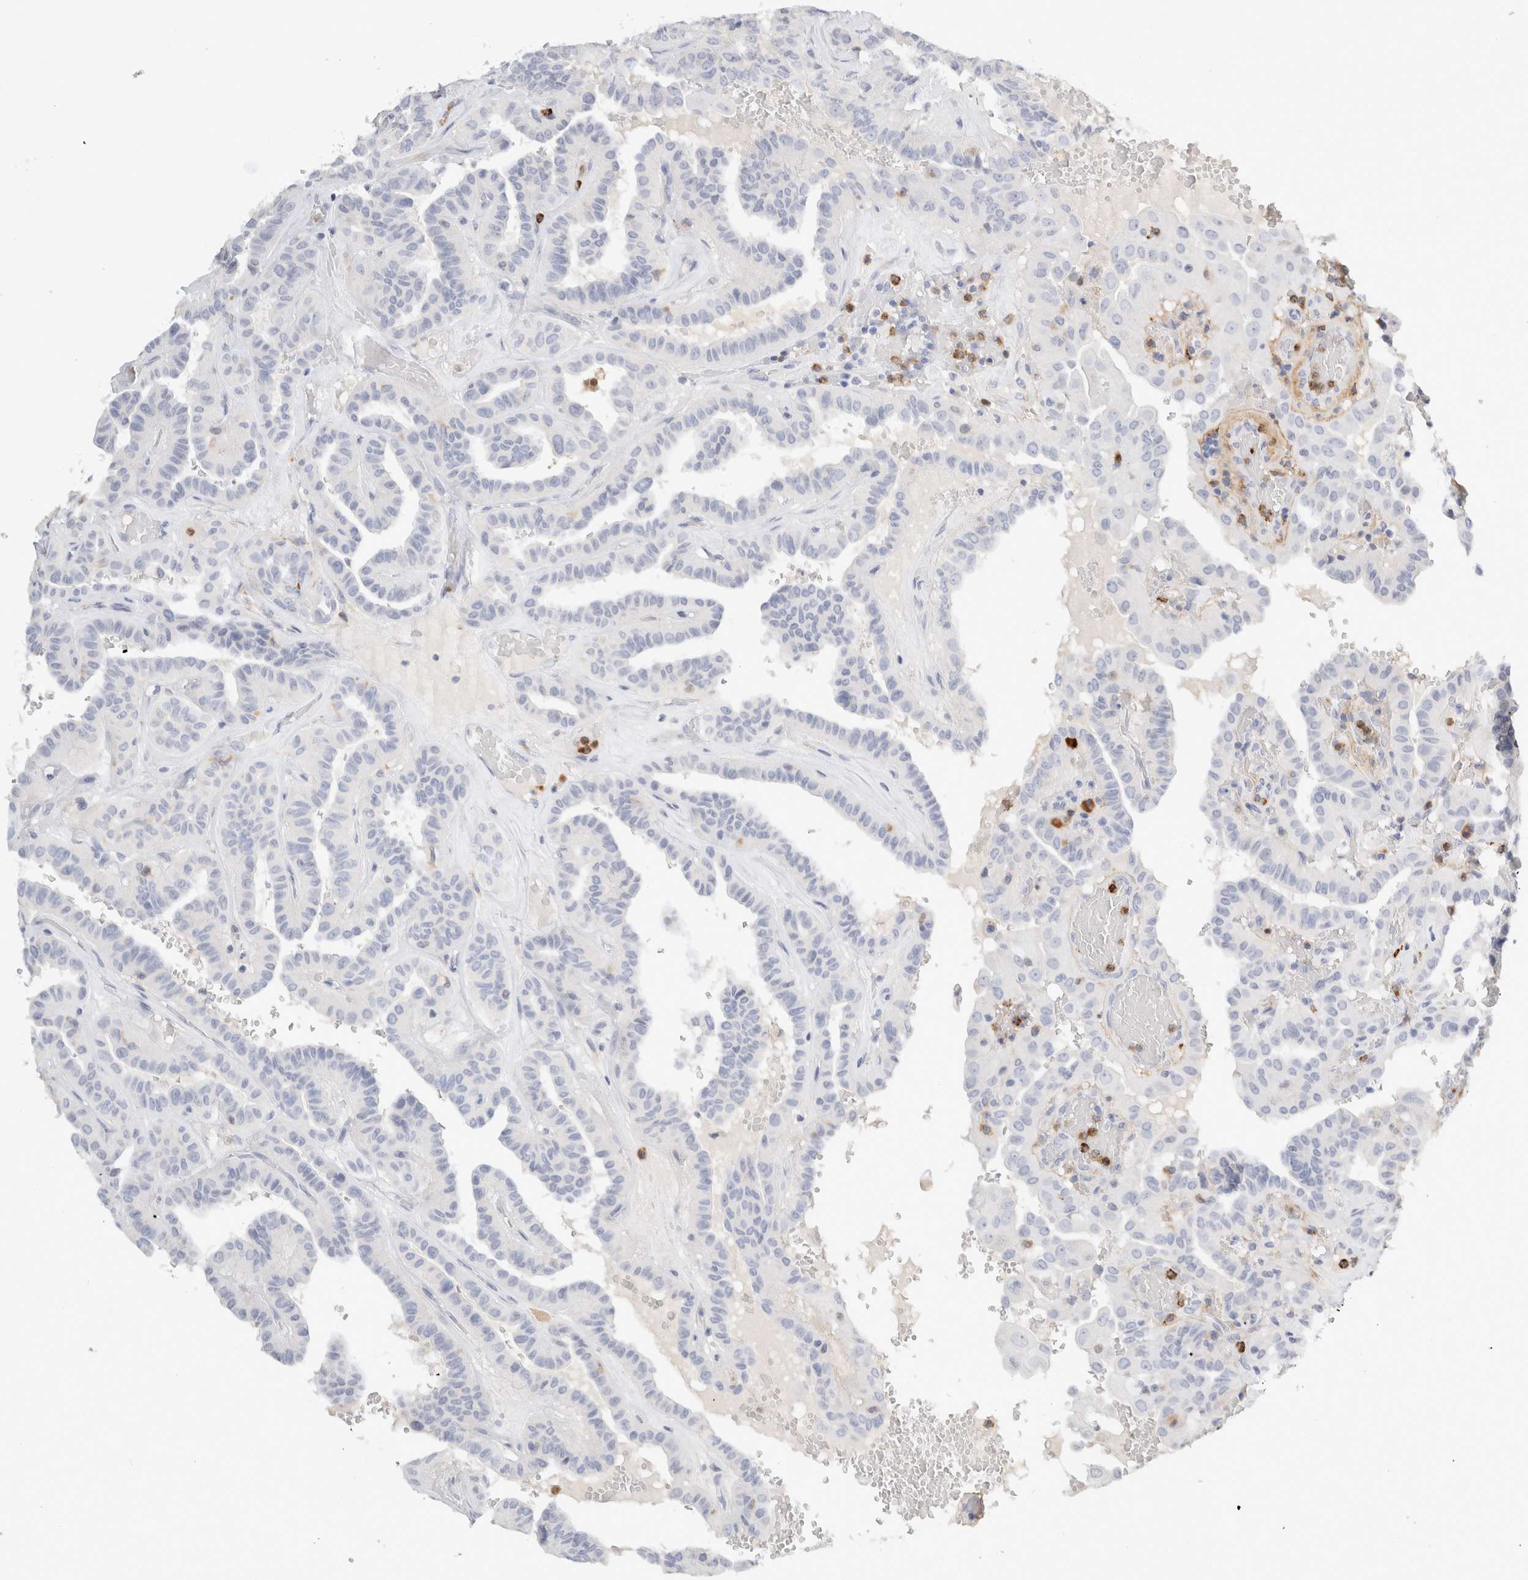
{"staining": {"intensity": "negative", "quantity": "none", "location": "none"}, "tissue": "thyroid cancer", "cell_type": "Tumor cells", "image_type": "cancer", "snomed": [{"axis": "morphology", "description": "Papillary adenocarcinoma, NOS"}, {"axis": "topography", "description": "Thyroid gland"}], "caption": "High magnification brightfield microscopy of papillary adenocarcinoma (thyroid) stained with DAB (brown) and counterstained with hematoxylin (blue): tumor cells show no significant positivity. (Stains: DAB immunohistochemistry (IHC) with hematoxylin counter stain, Microscopy: brightfield microscopy at high magnification).", "gene": "FGL2", "patient": {"sex": "male", "age": 77}}